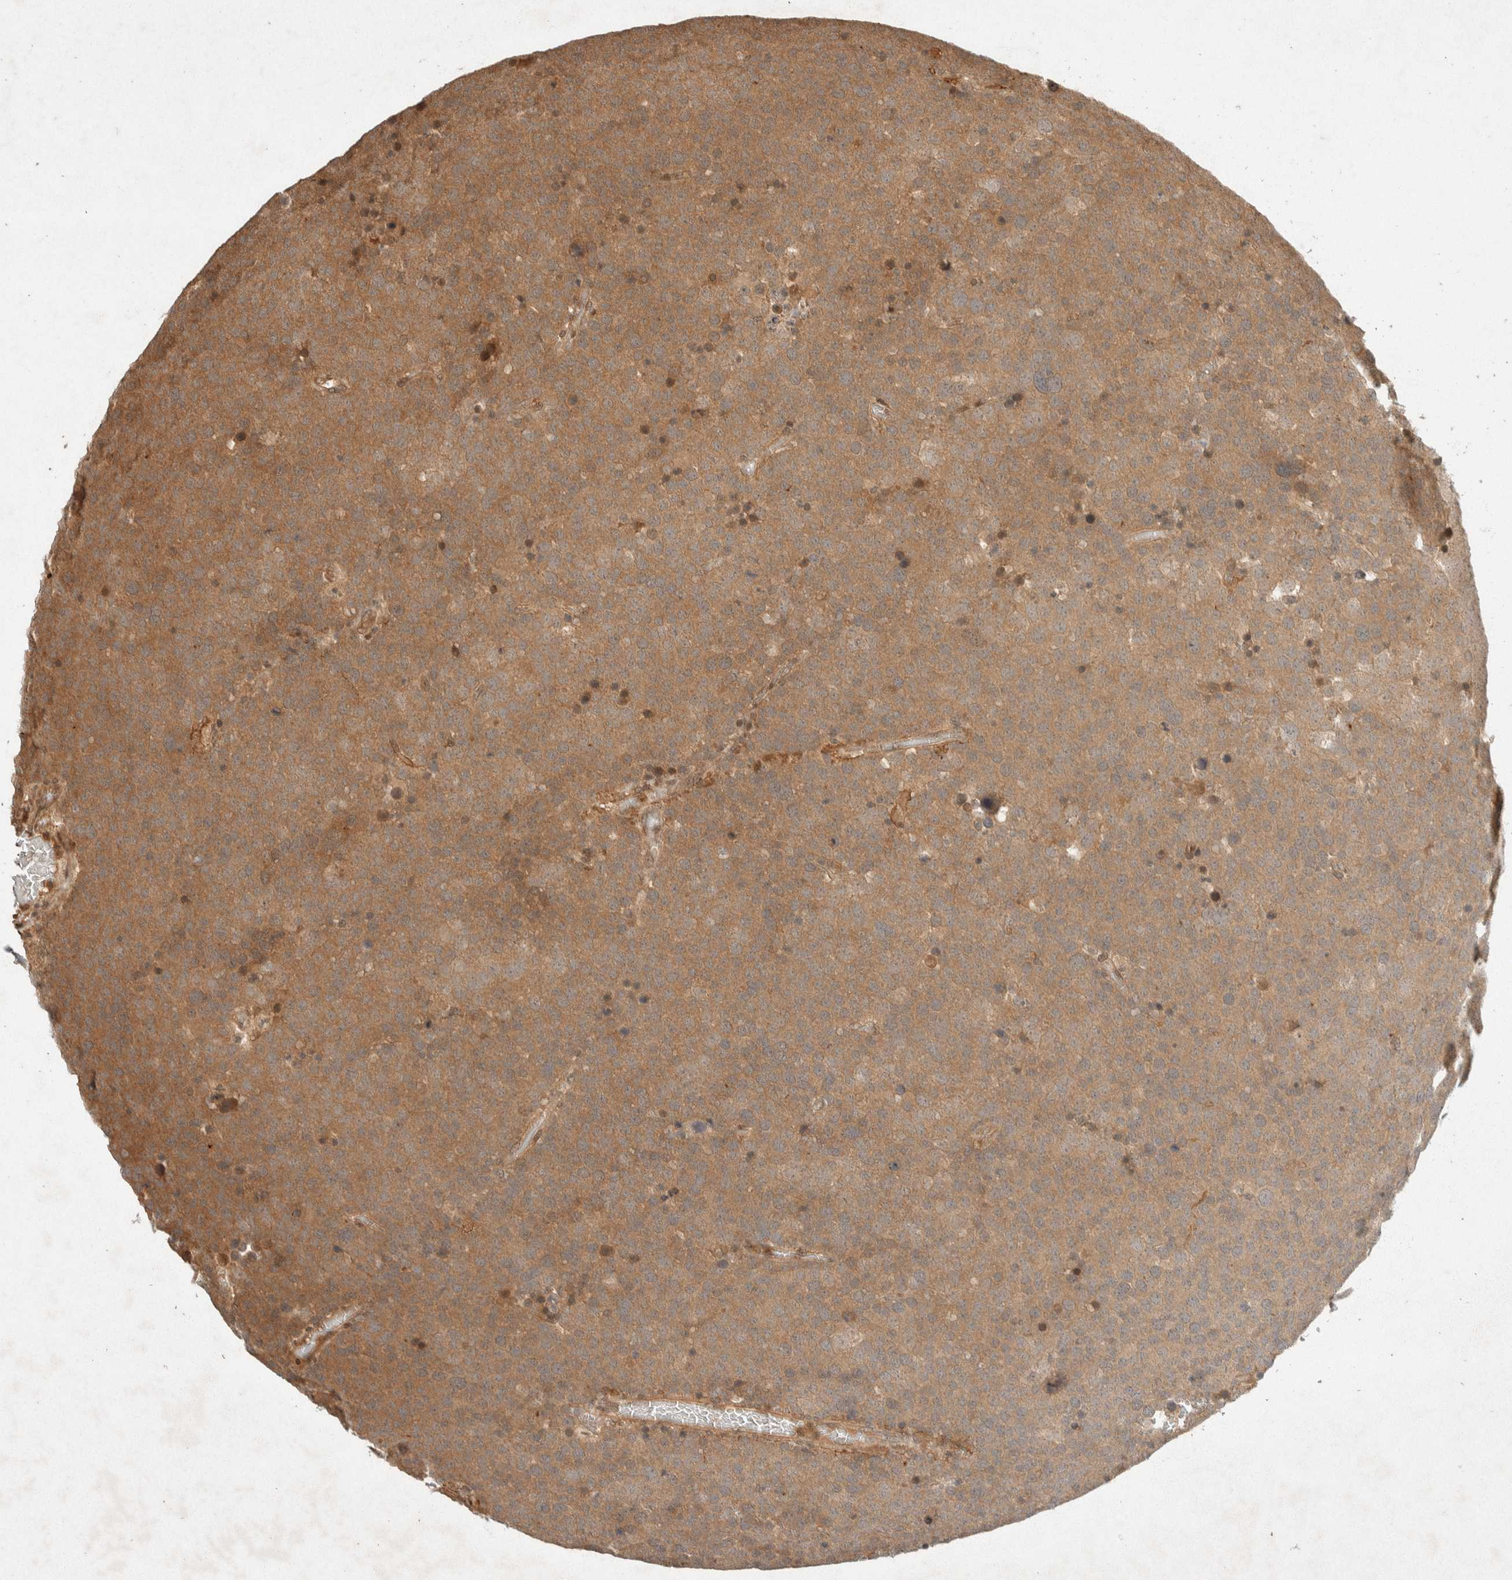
{"staining": {"intensity": "moderate", "quantity": ">75%", "location": "cytoplasmic/membranous"}, "tissue": "testis cancer", "cell_type": "Tumor cells", "image_type": "cancer", "snomed": [{"axis": "morphology", "description": "Seminoma, NOS"}, {"axis": "topography", "description": "Testis"}], "caption": "Seminoma (testis) tissue exhibits moderate cytoplasmic/membranous staining in approximately >75% of tumor cells, visualized by immunohistochemistry.", "gene": "THRA", "patient": {"sex": "male", "age": 71}}